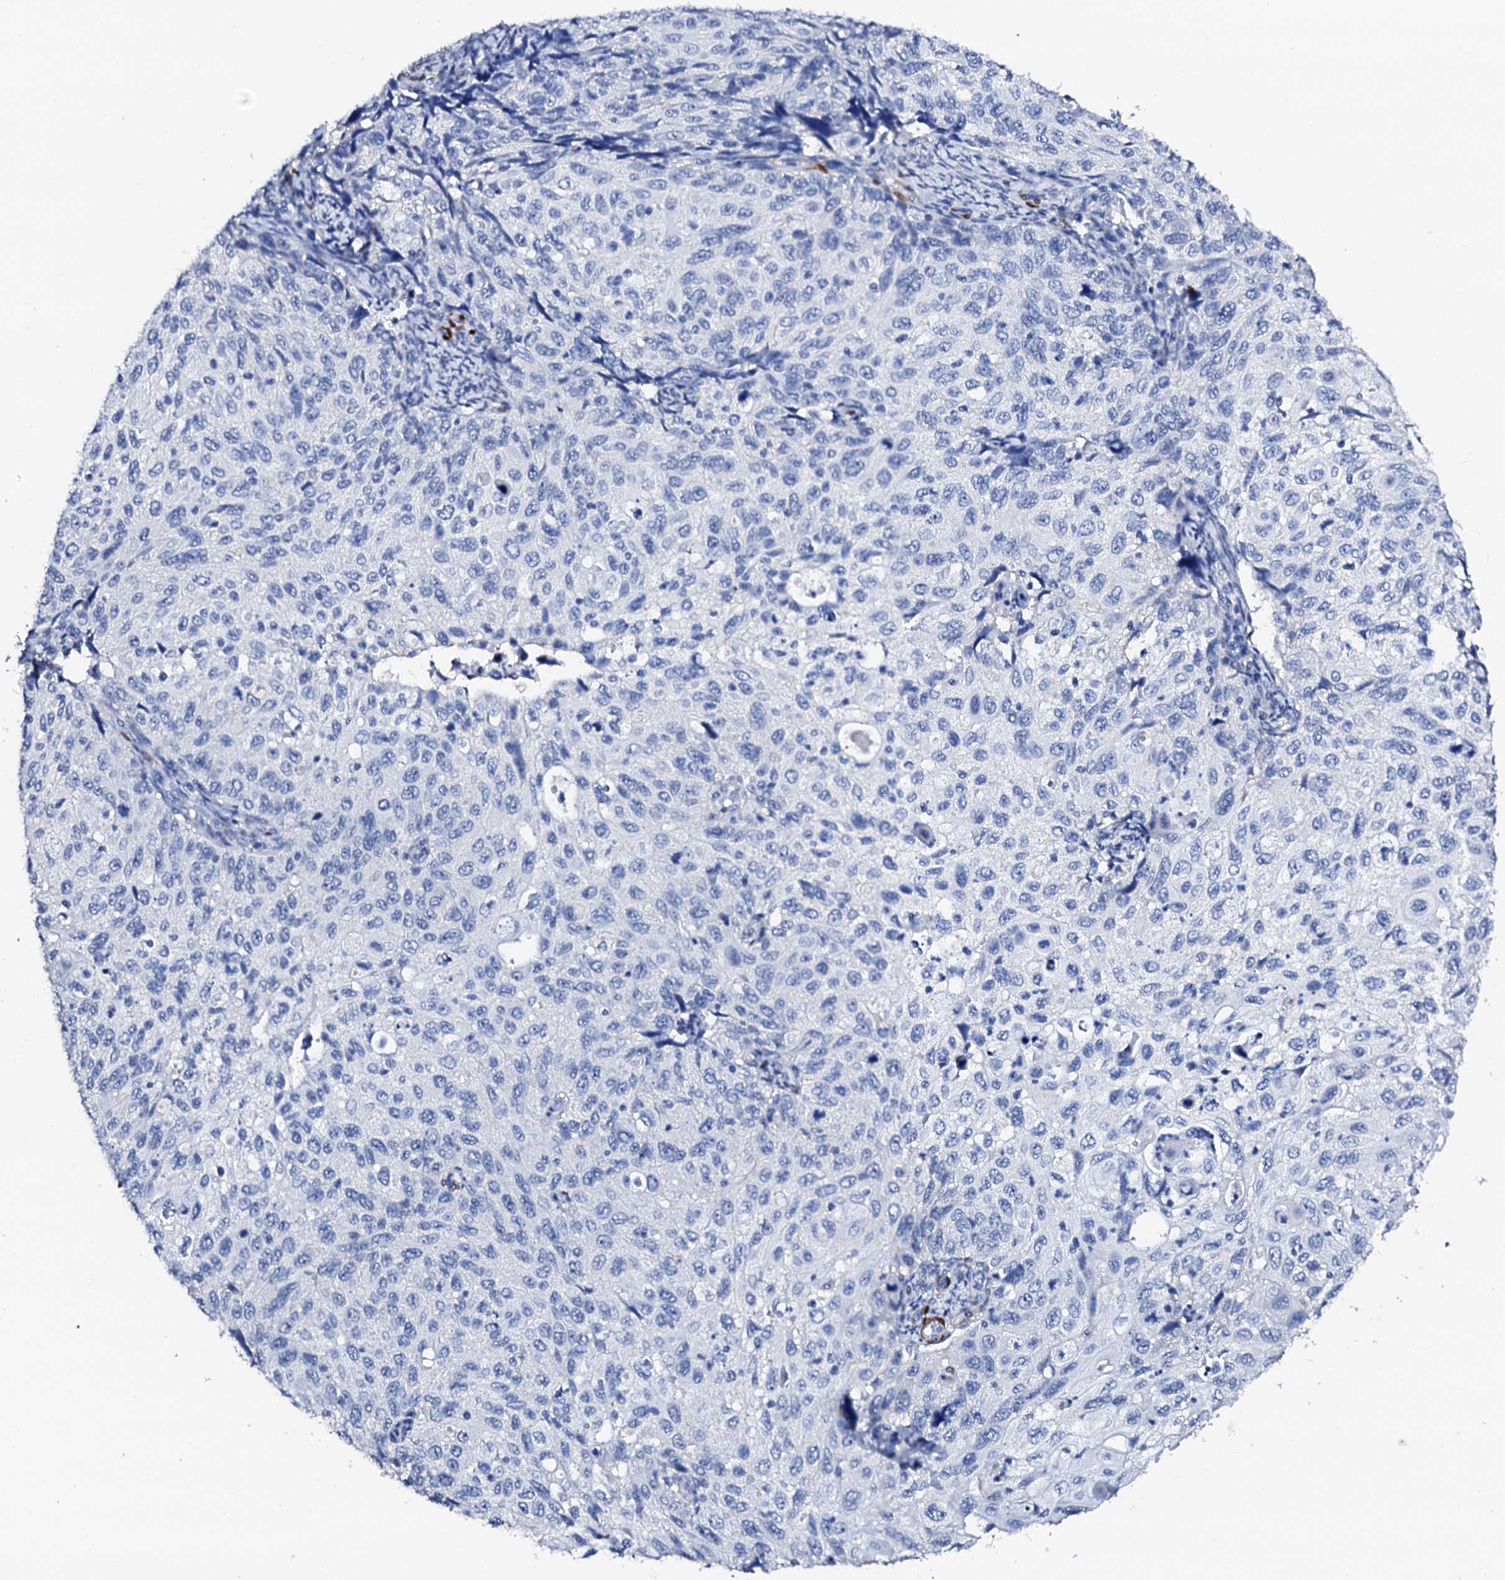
{"staining": {"intensity": "negative", "quantity": "none", "location": "none"}, "tissue": "cervical cancer", "cell_type": "Tumor cells", "image_type": "cancer", "snomed": [{"axis": "morphology", "description": "Squamous cell carcinoma, NOS"}, {"axis": "topography", "description": "Cervix"}], "caption": "This is a image of immunohistochemistry staining of cervical cancer, which shows no staining in tumor cells.", "gene": "NRIP2", "patient": {"sex": "female", "age": 70}}